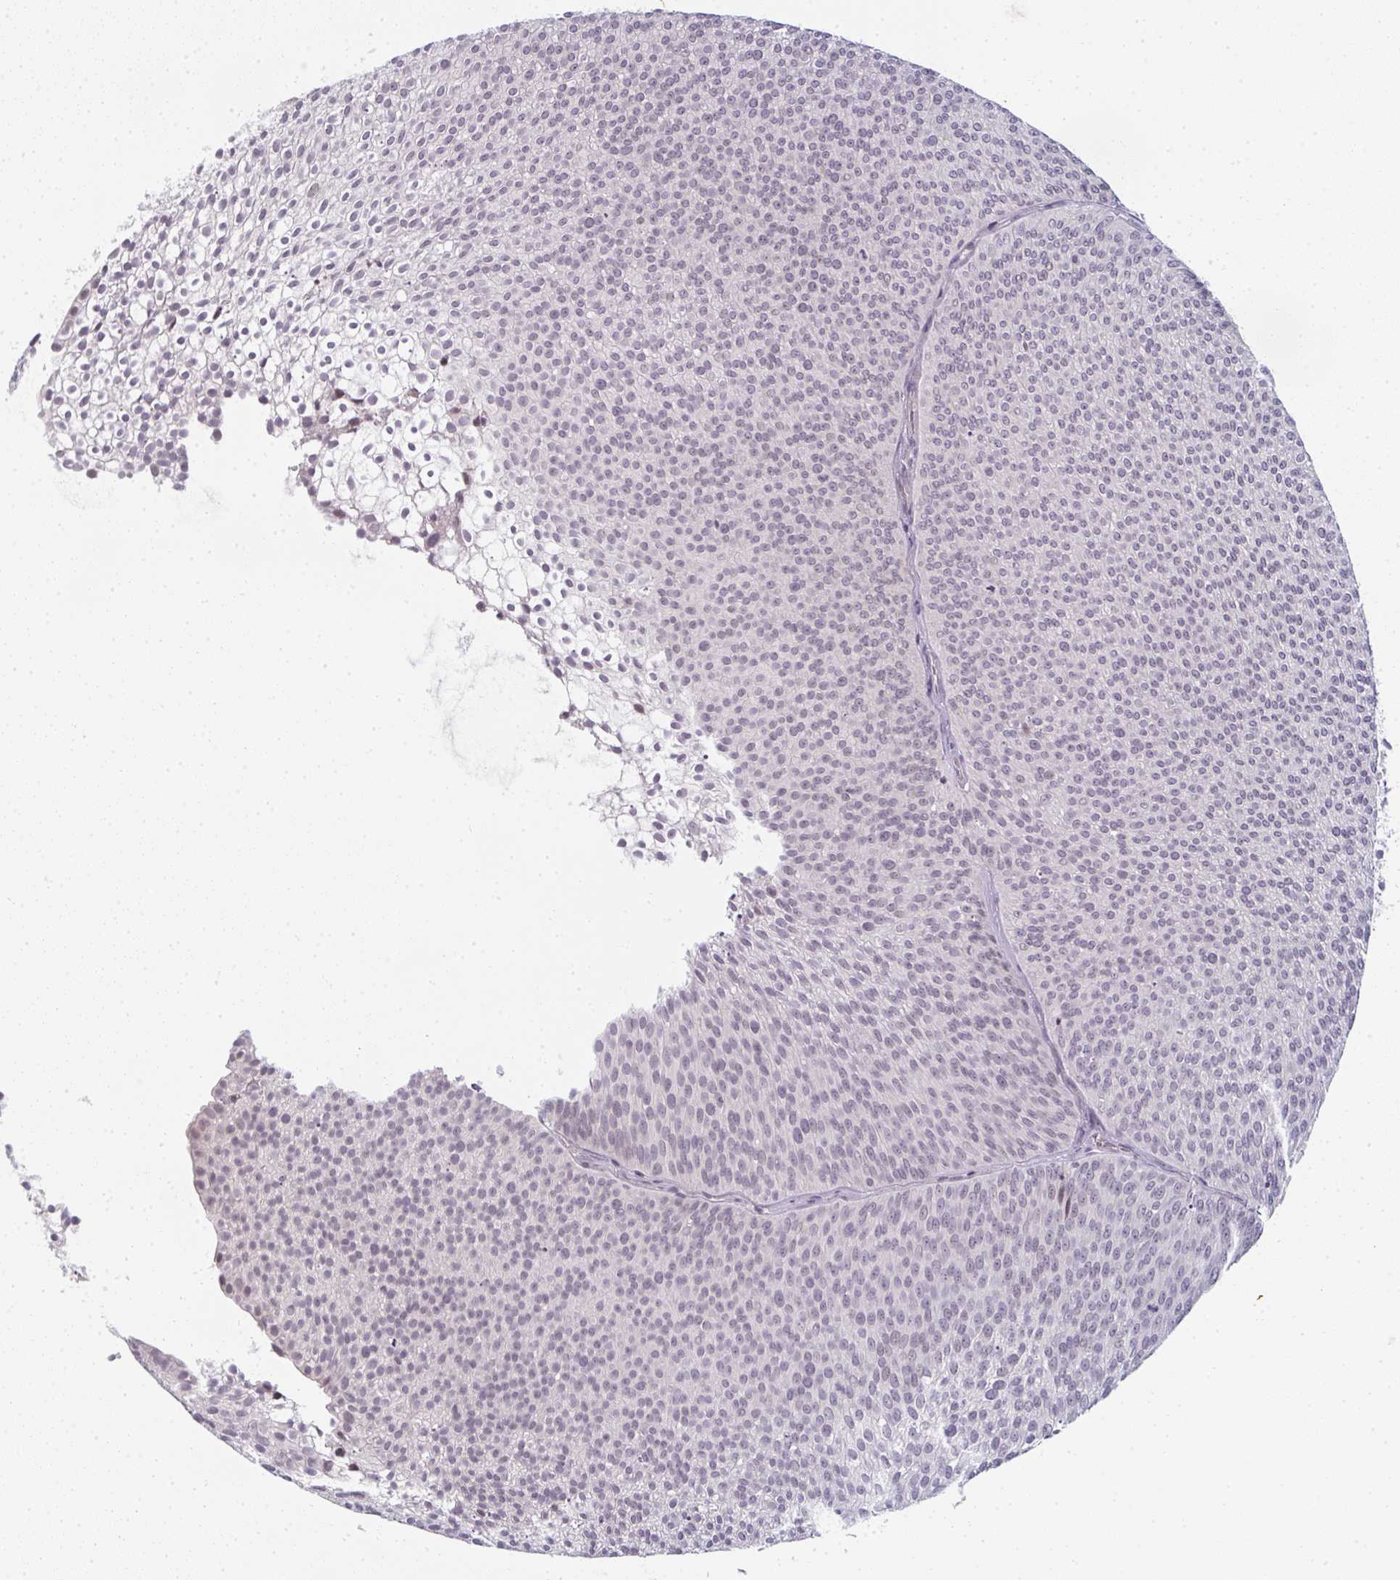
{"staining": {"intensity": "negative", "quantity": "none", "location": "none"}, "tissue": "urothelial cancer", "cell_type": "Tumor cells", "image_type": "cancer", "snomed": [{"axis": "morphology", "description": "Urothelial carcinoma, Low grade"}, {"axis": "topography", "description": "Urinary bladder"}], "caption": "Human low-grade urothelial carcinoma stained for a protein using IHC reveals no staining in tumor cells.", "gene": "RBBP6", "patient": {"sex": "male", "age": 91}}